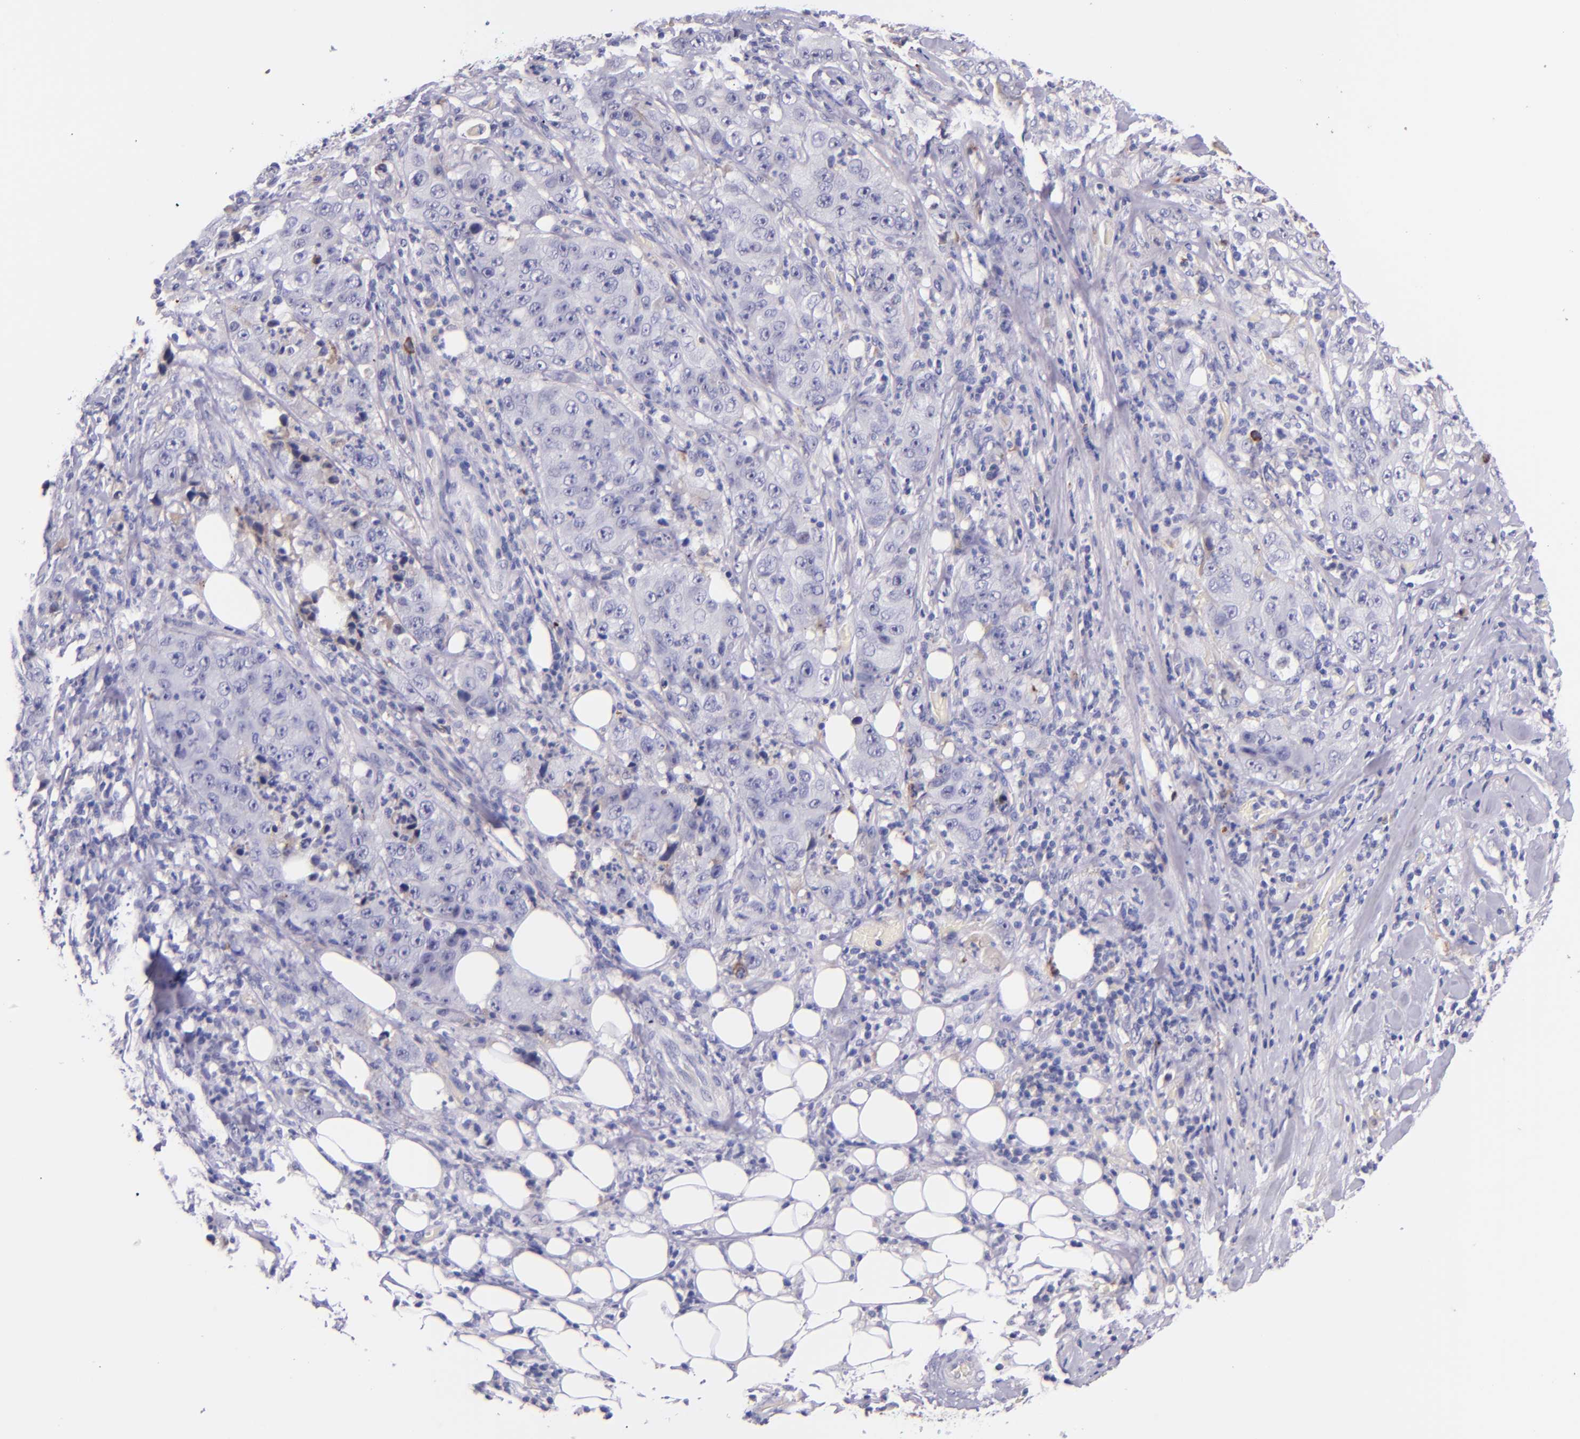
{"staining": {"intensity": "negative", "quantity": "none", "location": "none"}, "tissue": "lung cancer", "cell_type": "Tumor cells", "image_type": "cancer", "snomed": [{"axis": "morphology", "description": "Squamous cell carcinoma, NOS"}, {"axis": "topography", "description": "Lung"}], "caption": "This is an immunohistochemistry histopathology image of human lung cancer (squamous cell carcinoma). There is no staining in tumor cells.", "gene": "KNG1", "patient": {"sex": "male", "age": 64}}